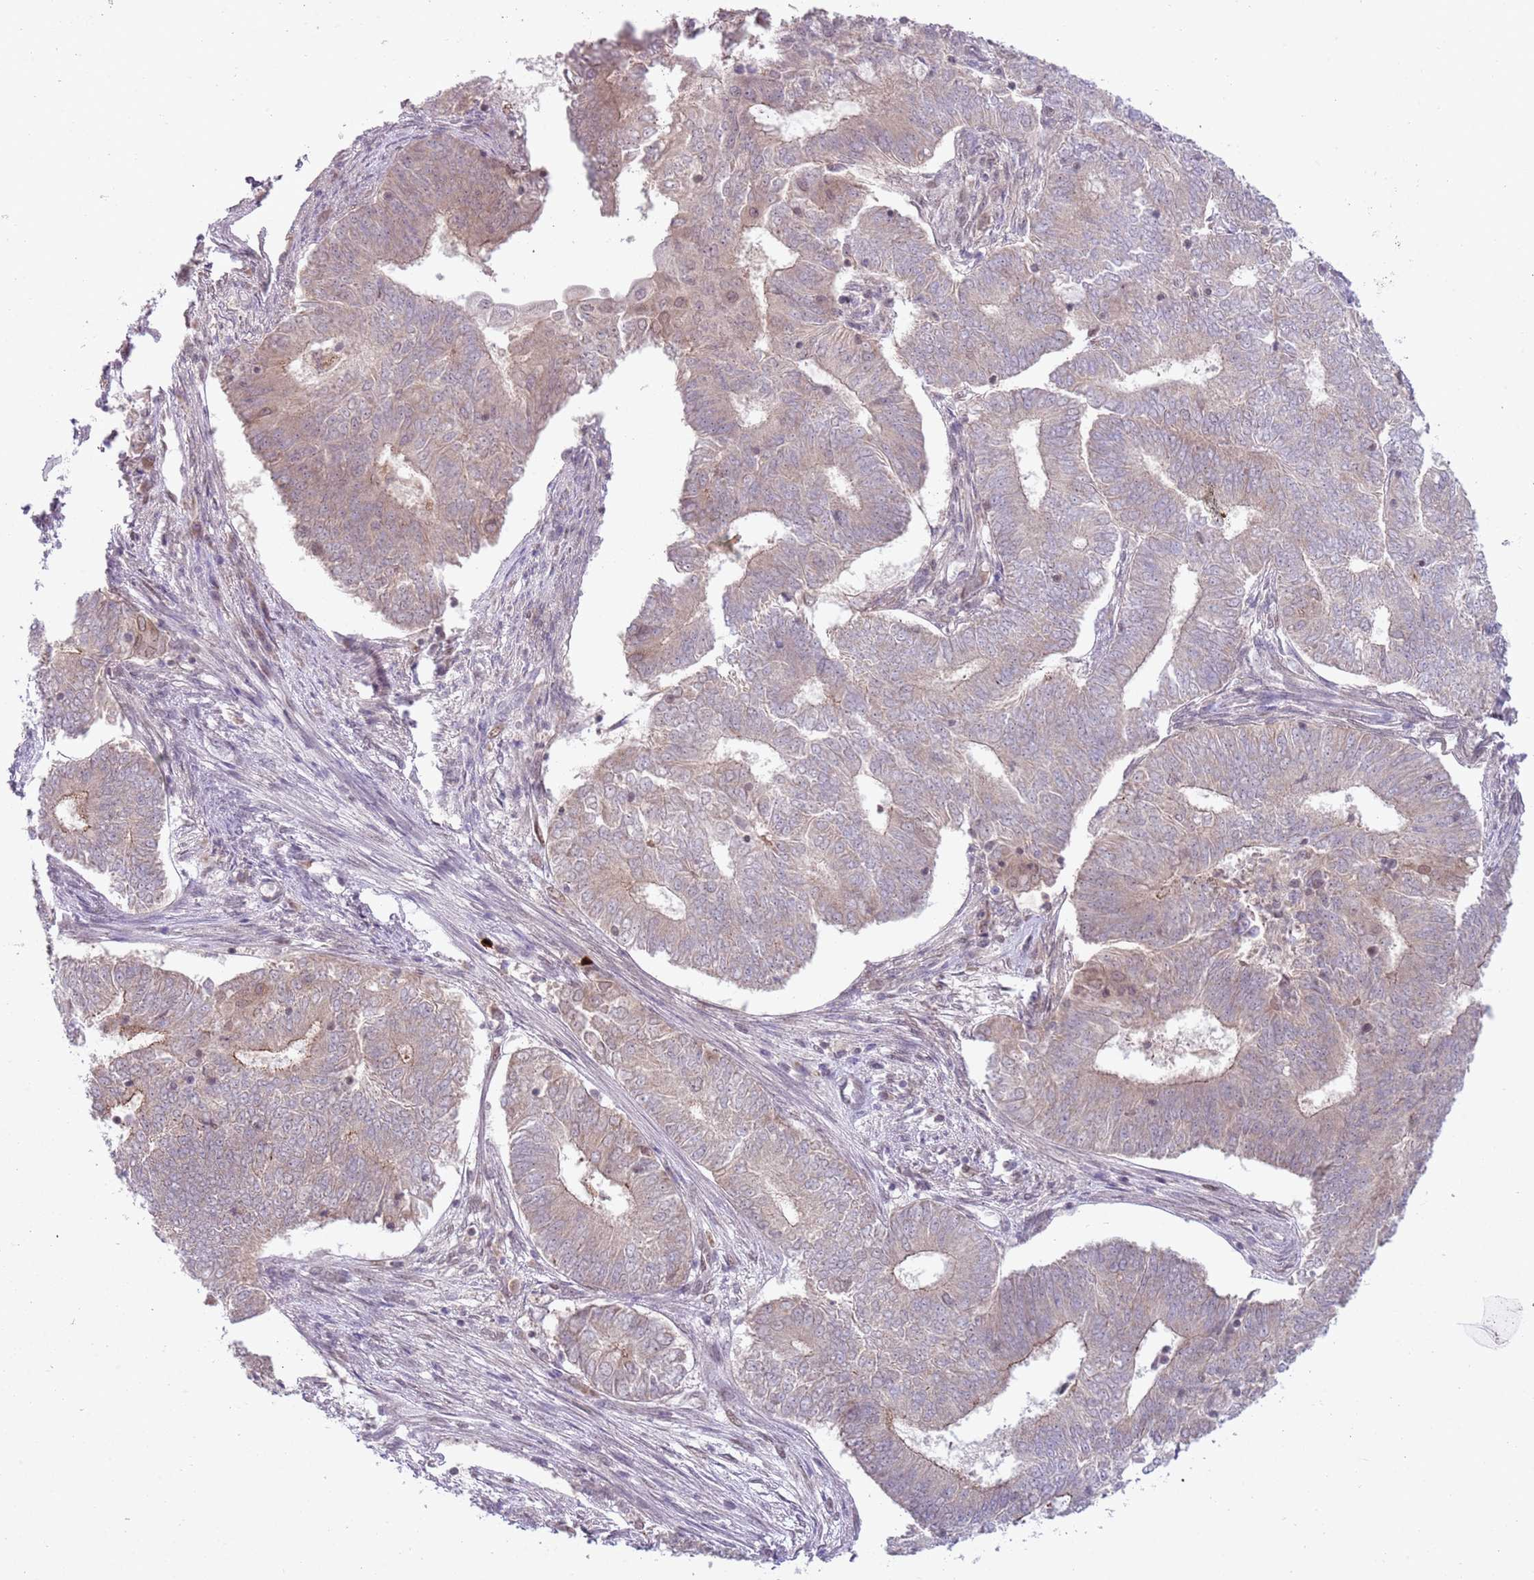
{"staining": {"intensity": "weak", "quantity": "<25%", "location": "cytoplasmic/membranous"}, "tissue": "endometrial cancer", "cell_type": "Tumor cells", "image_type": "cancer", "snomed": [{"axis": "morphology", "description": "Adenocarcinoma, NOS"}, {"axis": "topography", "description": "Endometrium"}], "caption": "DAB (3,3'-diaminobenzidine) immunohistochemical staining of human endometrial adenocarcinoma demonstrates no significant positivity in tumor cells. Nuclei are stained in blue.", "gene": "TM2D1", "patient": {"sex": "female", "age": 62}}